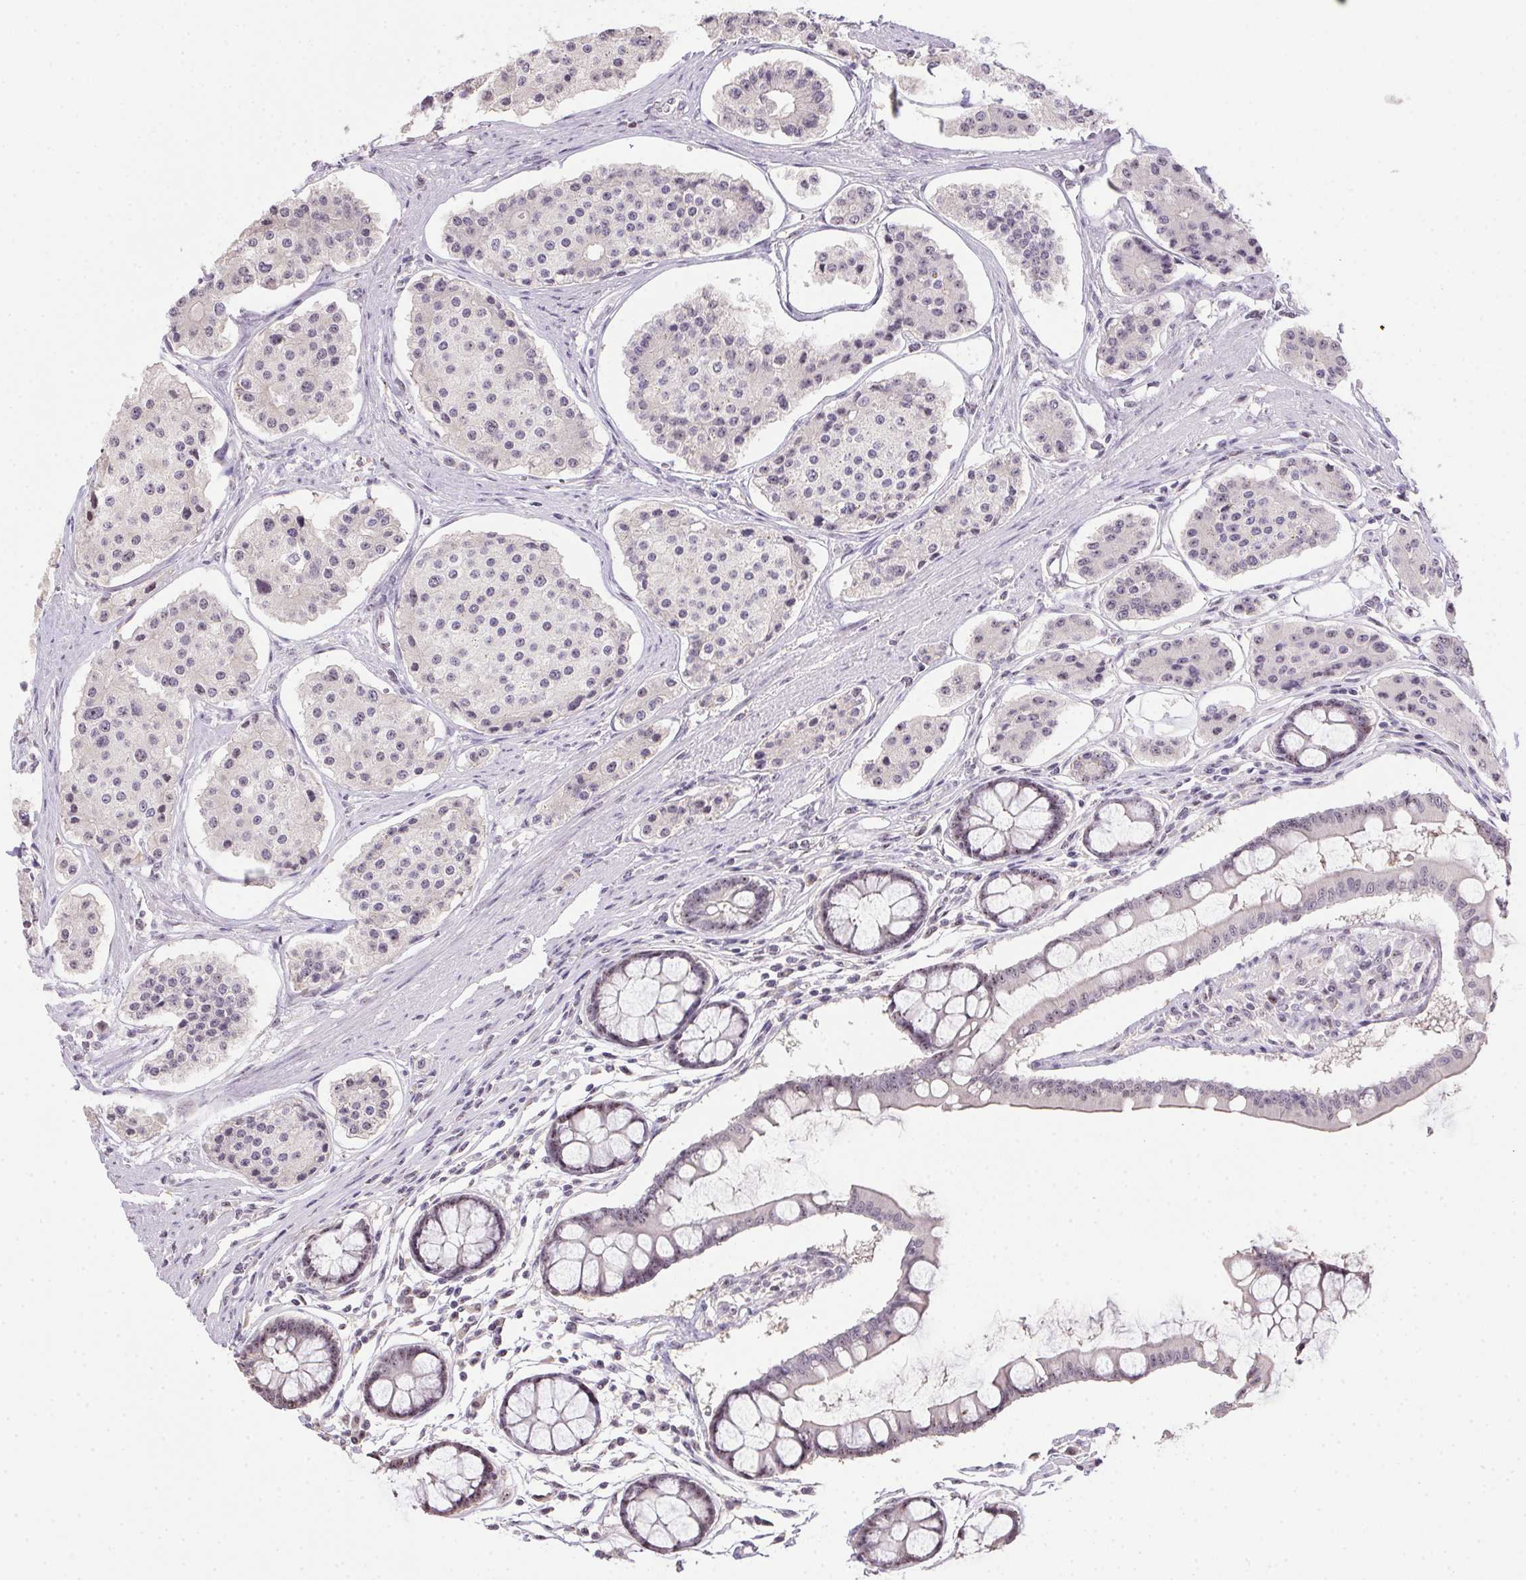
{"staining": {"intensity": "negative", "quantity": "none", "location": "none"}, "tissue": "carcinoid", "cell_type": "Tumor cells", "image_type": "cancer", "snomed": [{"axis": "morphology", "description": "Carcinoid, malignant, NOS"}, {"axis": "topography", "description": "Small intestine"}], "caption": "DAB (3,3'-diaminobenzidine) immunohistochemical staining of malignant carcinoid demonstrates no significant positivity in tumor cells.", "gene": "BATF2", "patient": {"sex": "female", "age": 65}}